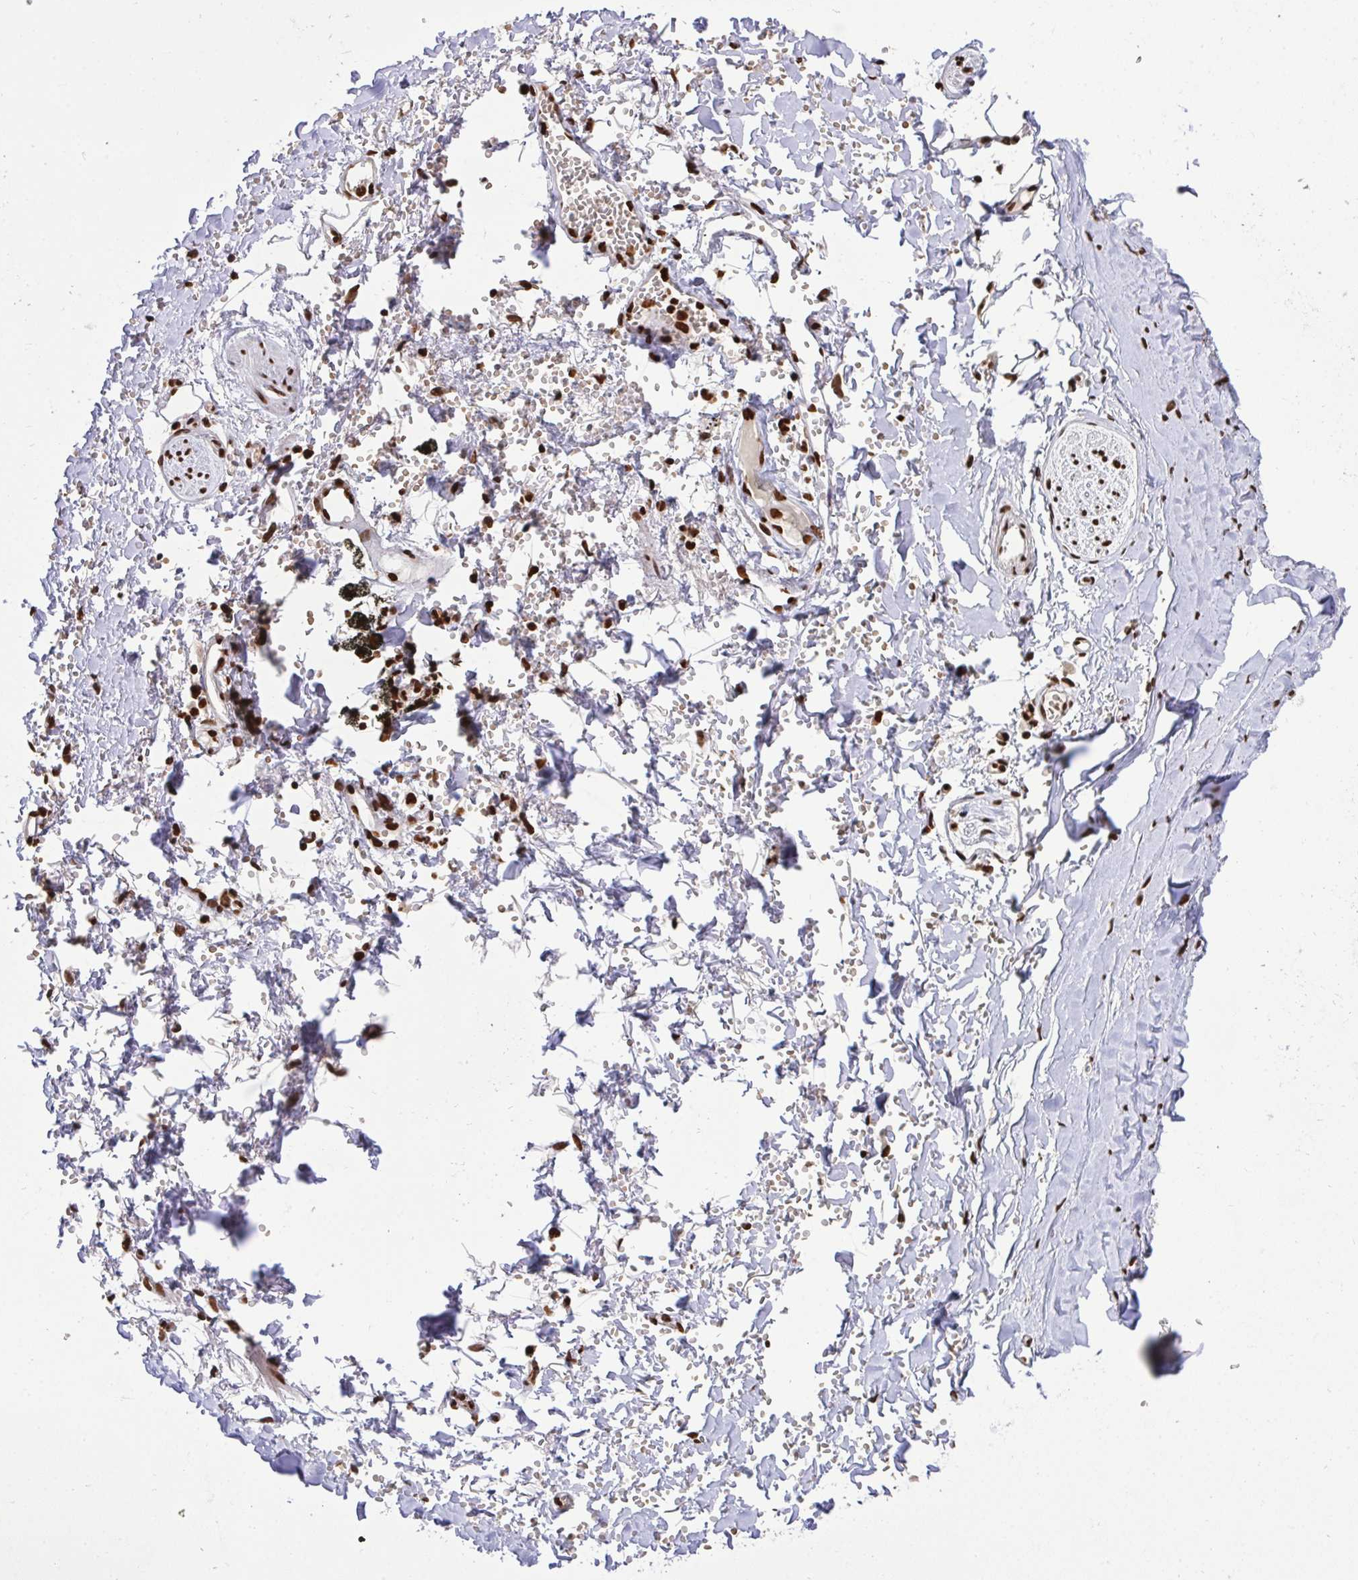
{"staining": {"intensity": "strong", "quantity": ">75%", "location": "nuclear"}, "tissue": "adipose tissue", "cell_type": "Adipocytes", "image_type": "normal", "snomed": [{"axis": "morphology", "description": "Normal tissue, NOS"}, {"axis": "topography", "description": "Cartilage tissue"}, {"axis": "topography", "description": "Bronchus"}, {"axis": "topography", "description": "Peripheral nerve tissue"}], "caption": "Brown immunohistochemical staining in normal human adipose tissue demonstrates strong nuclear positivity in about >75% of adipocytes.", "gene": "ENSG00000268083", "patient": {"sex": "female", "age": 59}}